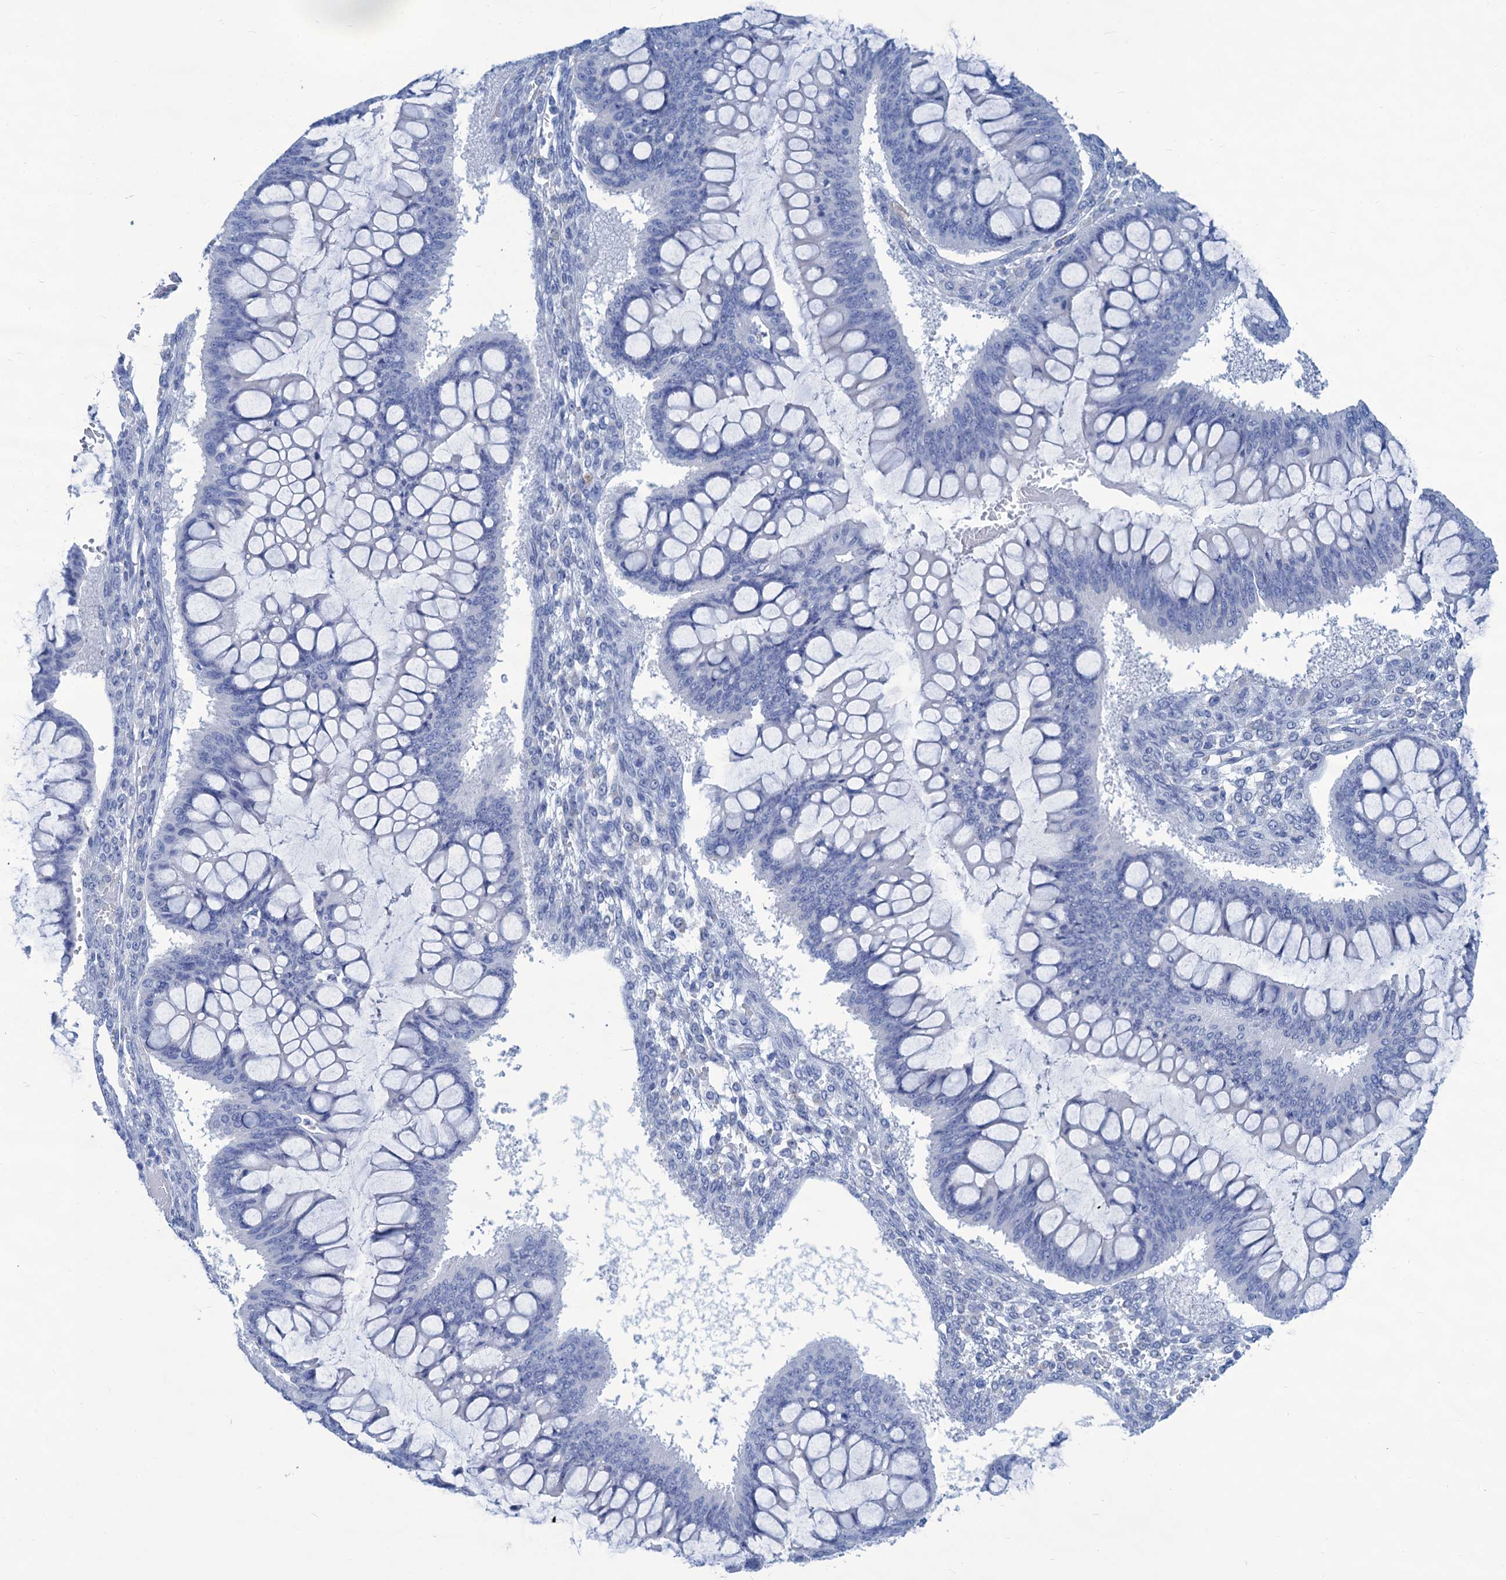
{"staining": {"intensity": "negative", "quantity": "none", "location": "none"}, "tissue": "ovarian cancer", "cell_type": "Tumor cells", "image_type": "cancer", "snomed": [{"axis": "morphology", "description": "Cystadenocarcinoma, mucinous, NOS"}, {"axis": "topography", "description": "Ovary"}], "caption": "This histopathology image is of mucinous cystadenocarcinoma (ovarian) stained with immunohistochemistry (IHC) to label a protein in brown with the nuclei are counter-stained blue. There is no positivity in tumor cells. (DAB (3,3'-diaminobenzidine) immunohistochemistry with hematoxylin counter stain).", "gene": "CABYR", "patient": {"sex": "female", "age": 73}}